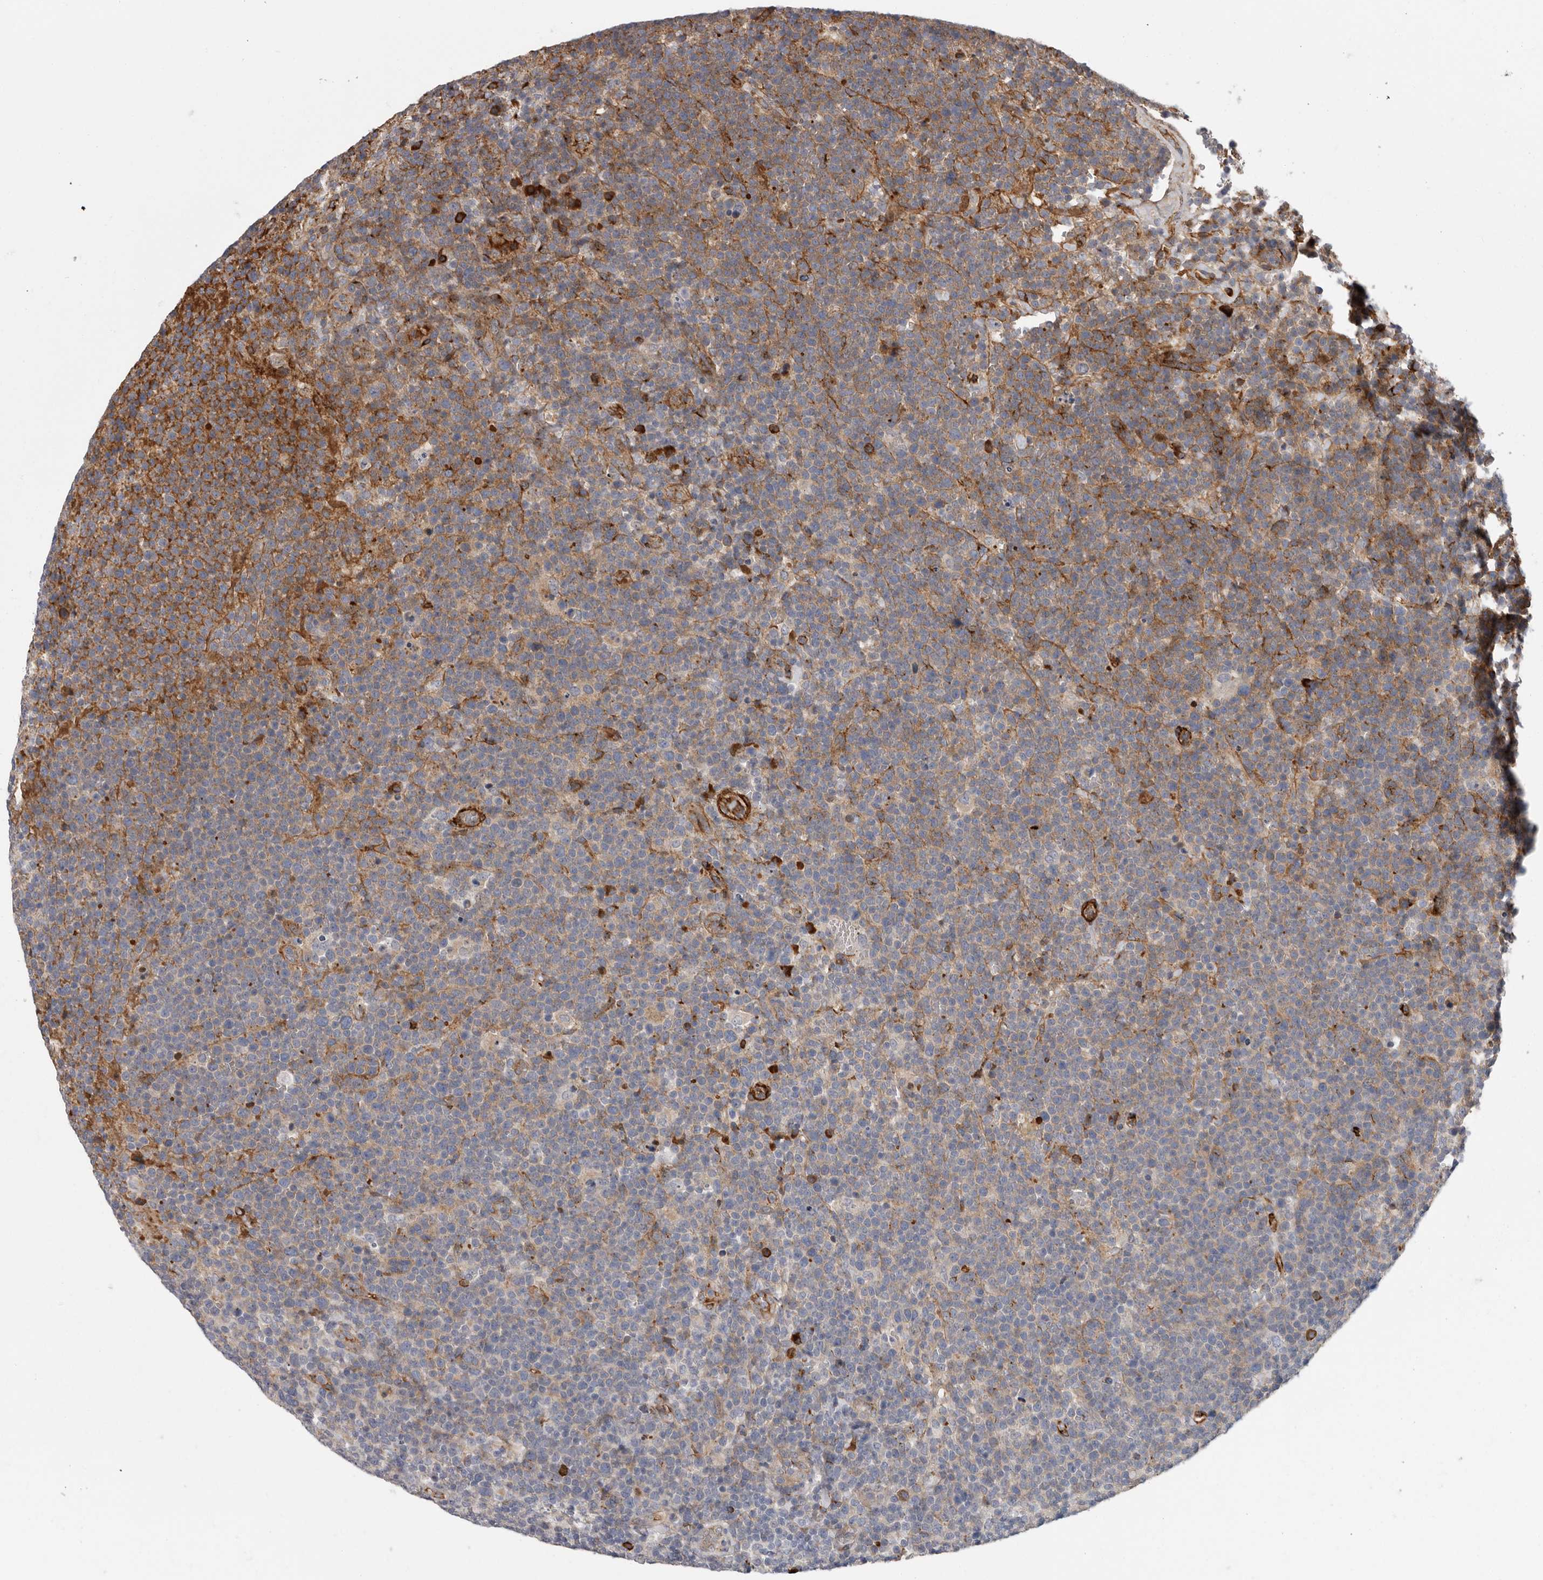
{"staining": {"intensity": "weak", "quantity": "<25%", "location": "cytoplasmic/membranous"}, "tissue": "lymphoma", "cell_type": "Tumor cells", "image_type": "cancer", "snomed": [{"axis": "morphology", "description": "Malignant lymphoma, non-Hodgkin's type, High grade"}, {"axis": "topography", "description": "Lymph node"}], "caption": "An immunohistochemistry (IHC) image of malignant lymphoma, non-Hodgkin's type (high-grade) is shown. There is no staining in tumor cells of malignant lymphoma, non-Hodgkin's type (high-grade).", "gene": "ATXN3L", "patient": {"sex": "male", "age": 61}}